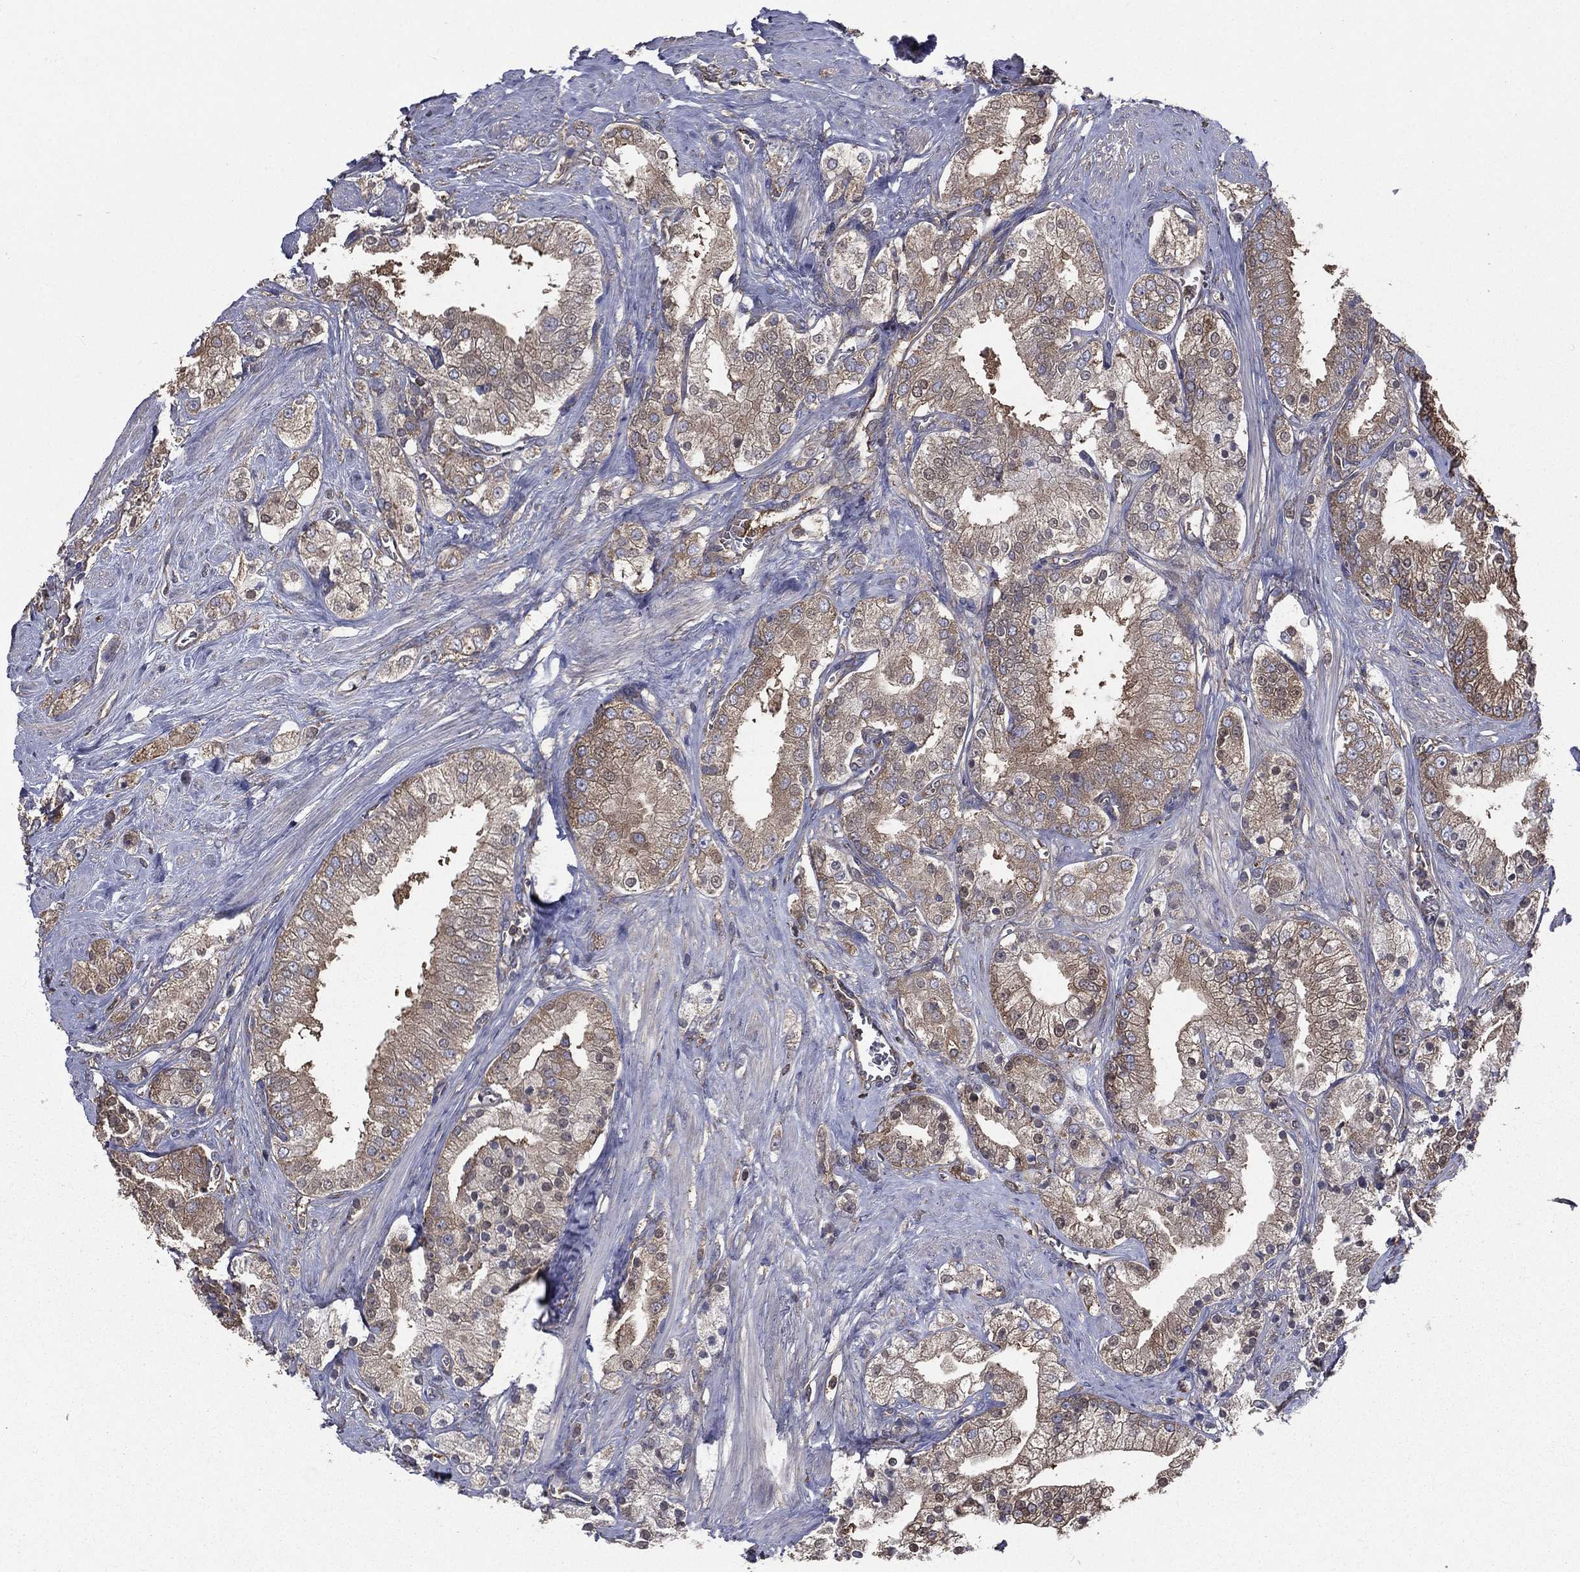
{"staining": {"intensity": "moderate", "quantity": ">75%", "location": "cytoplasmic/membranous"}, "tissue": "prostate cancer", "cell_type": "Tumor cells", "image_type": "cancer", "snomed": [{"axis": "morphology", "description": "Adenocarcinoma, NOS"}, {"axis": "topography", "description": "Prostate and seminal vesicle, NOS"}, {"axis": "topography", "description": "Prostate"}], "caption": "Prostate adenocarcinoma stained for a protein (brown) demonstrates moderate cytoplasmic/membranous positive positivity in approximately >75% of tumor cells.", "gene": "SARS1", "patient": {"sex": "male", "age": 67}}